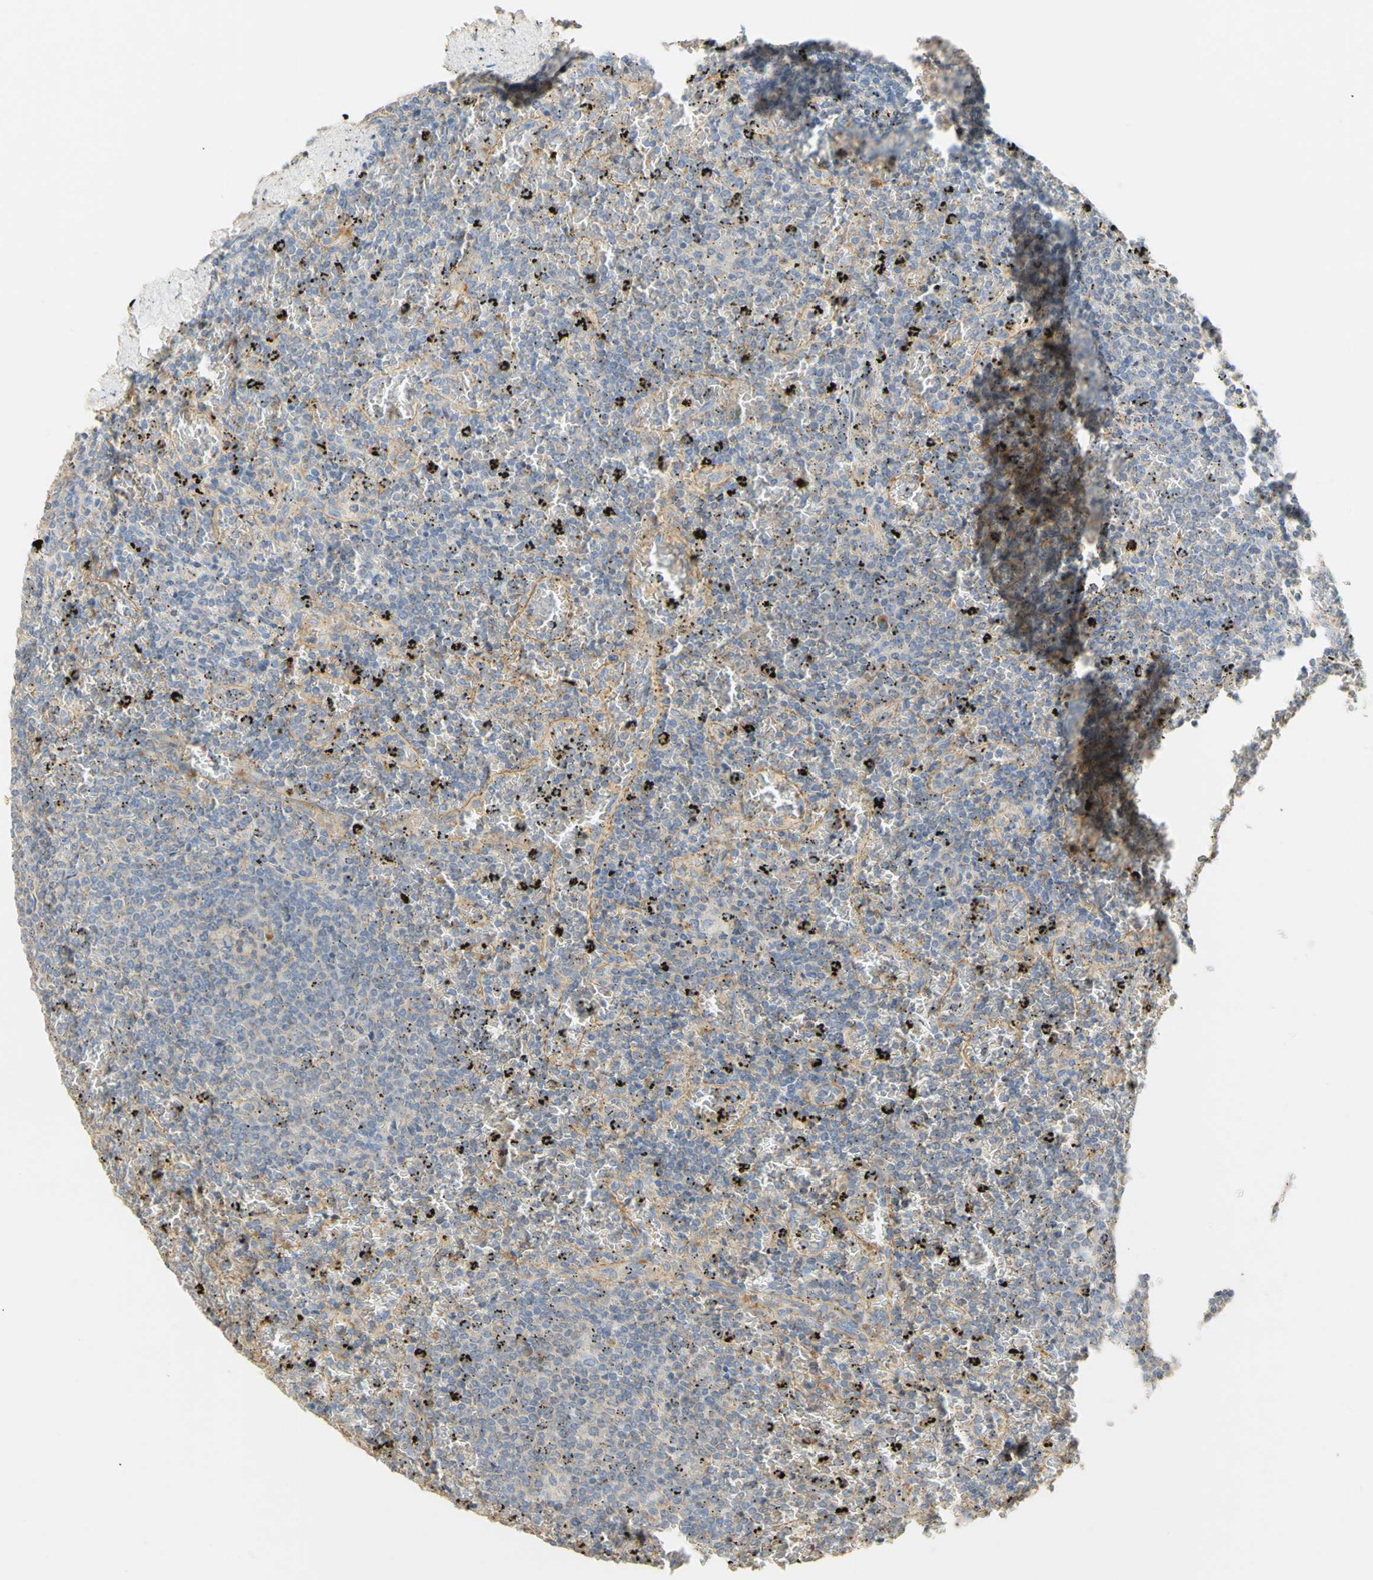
{"staining": {"intensity": "negative", "quantity": "none", "location": "none"}, "tissue": "lymphoma", "cell_type": "Tumor cells", "image_type": "cancer", "snomed": [{"axis": "morphology", "description": "Malignant lymphoma, non-Hodgkin's type, Low grade"}, {"axis": "topography", "description": "Spleen"}], "caption": "Immunohistochemistry (IHC) histopathology image of low-grade malignant lymphoma, non-Hodgkin's type stained for a protein (brown), which exhibits no positivity in tumor cells. Brightfield microscopy of IHC stained with DAB (brown) and hematoxylin (blue), captured at high magnification.", "gene": "KCNE4", "patient": {"sex": "female", "age": 77}}